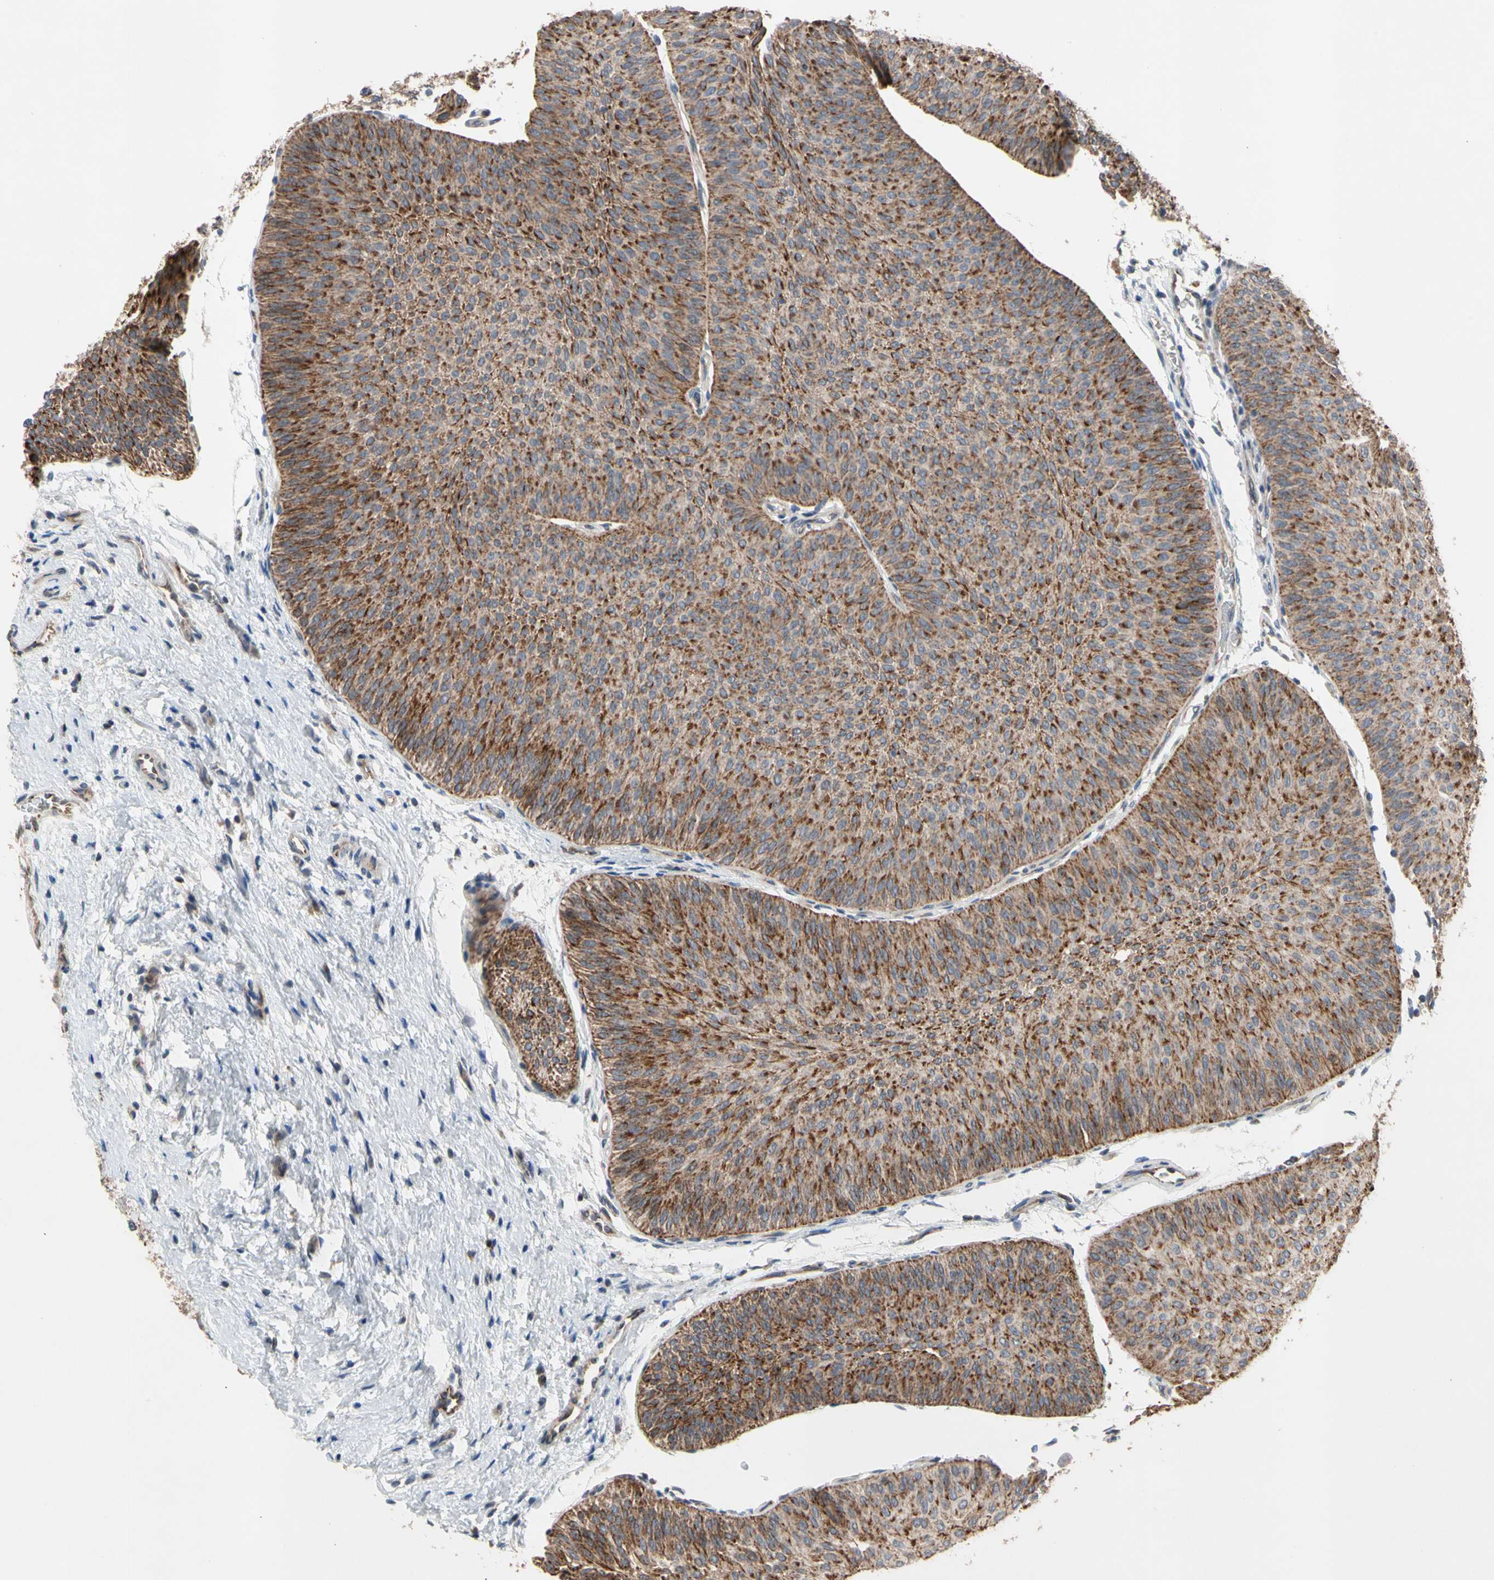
{"staining": {"intensity": "strong", "quantity": ">75%", "location": "cytoplasmic/membranous"}, "tissue": "urothelial cancer", "cell_type": "Tumor cells", "image_type": "cancer", "snomed": [{"axis": "morphology", "description": "Urothelial carcinoma, Low grade"}, {"axis": "topography", "description": "Urinary bladder"}], "caption": "Immunohistochemical staining of low-grade urothelial carcinoma exhibits high levels of strong cytoplasmic/membranous positivity in about >75% of tumor cells.", "gene": "GPD2", "patient": {"sex": "female", "age": 60}}